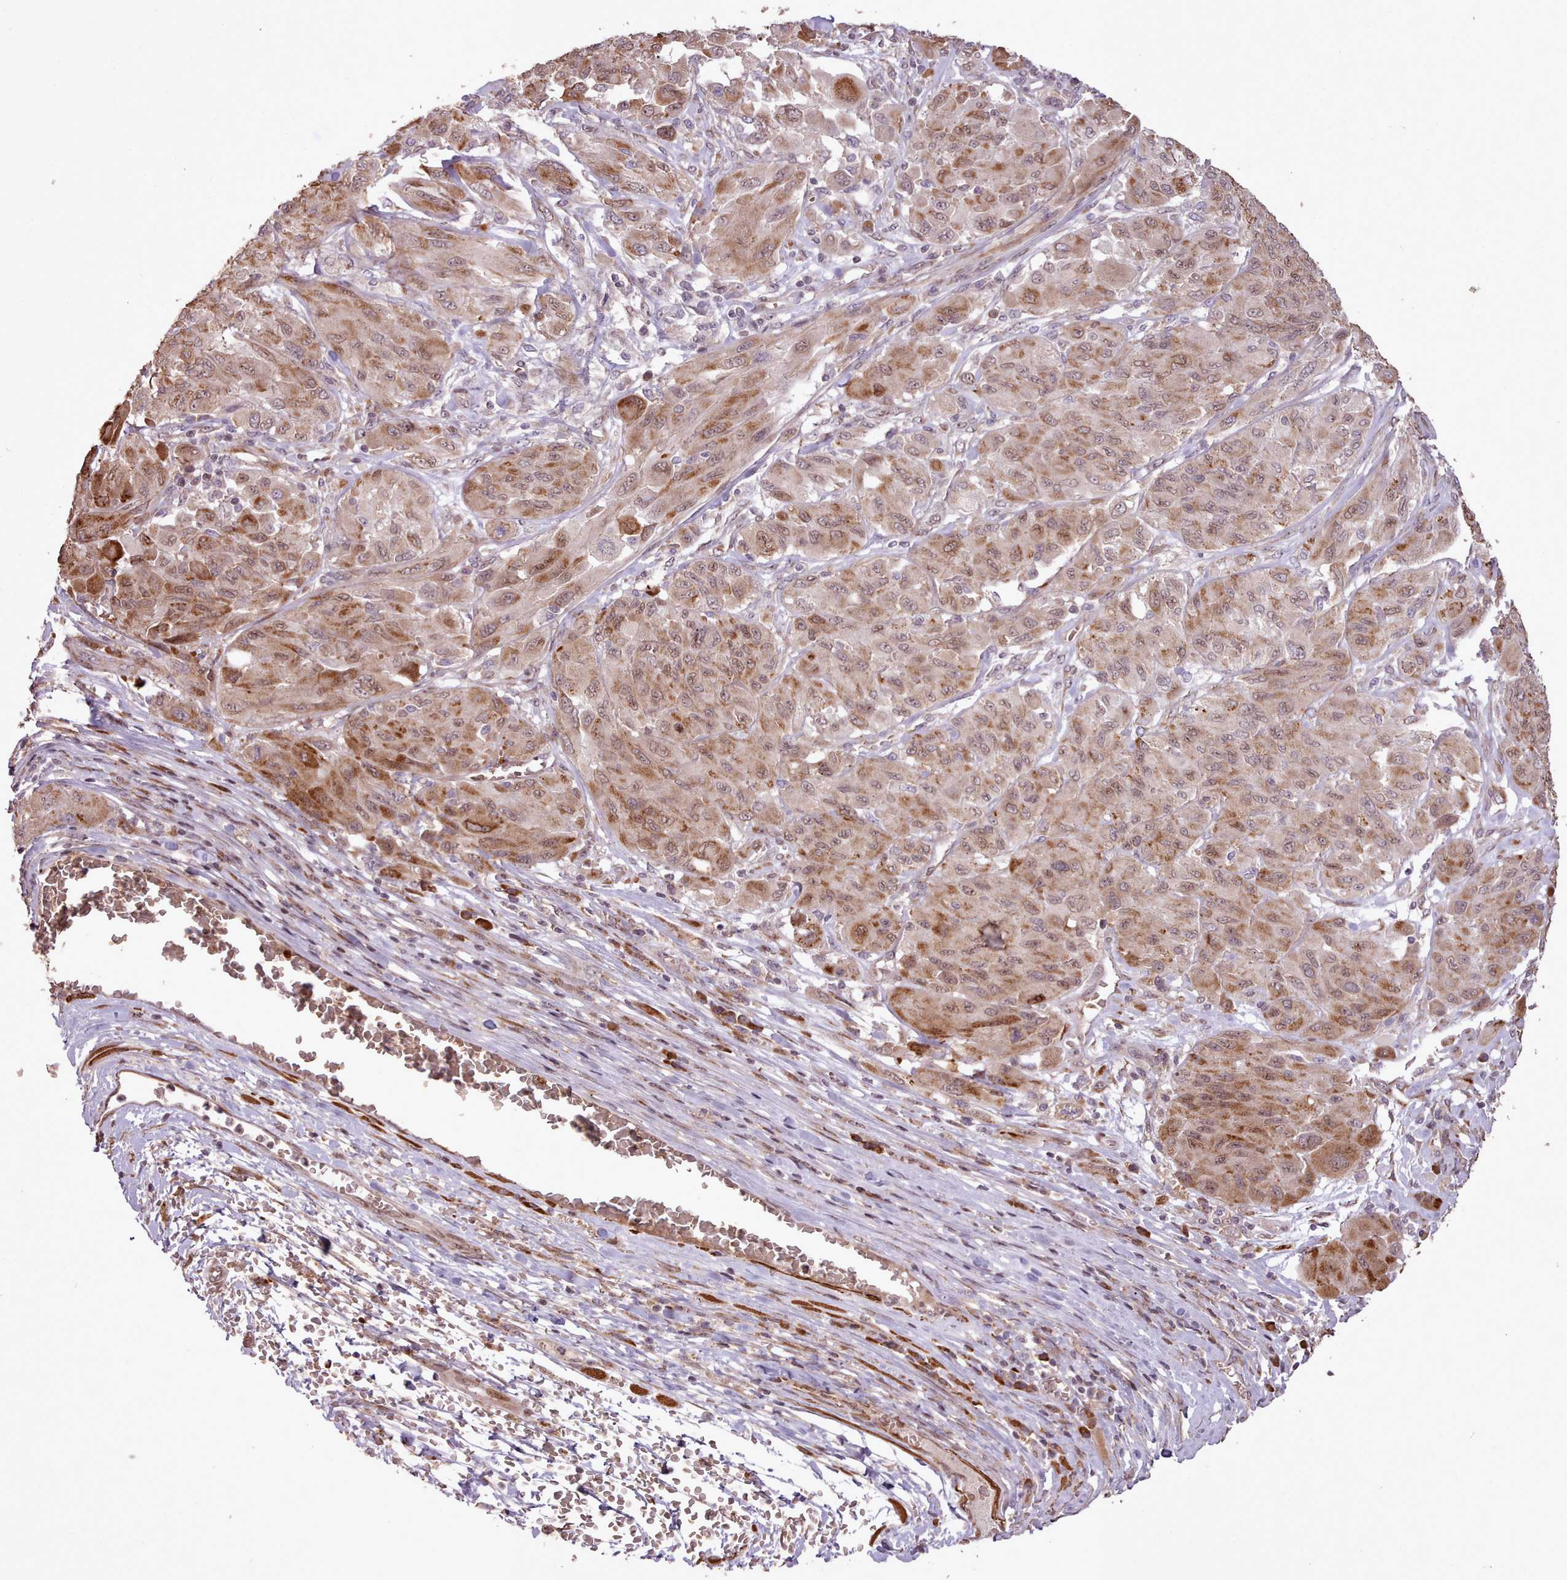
{"staining": {"intensity": "moderate", "quantity": ">75%", "location": "cytoplasmic/membranous,nuclear"}, "tissue": "melanoma", "cell_type": "Tumor cells", "image_type": "cancer", "snomed": [{"axis": "morphology", "description": "Malignant melanoma, NOS"}, {"axis": "topography", "description": "Skin"}], "caption": "A medium amount of moderate cytoplasmic/membranous and nuclear positivity is seen in approximately >75% of tumor cells in melanoma tissue. Using DAB (3,3'-diaminobenzidine) (brown) and hematoxylin (blue) stains, captured at high magnification using brightfield microscopy.", "gene": "CABP1", "patient": {"sex": "female", "age": 91}}